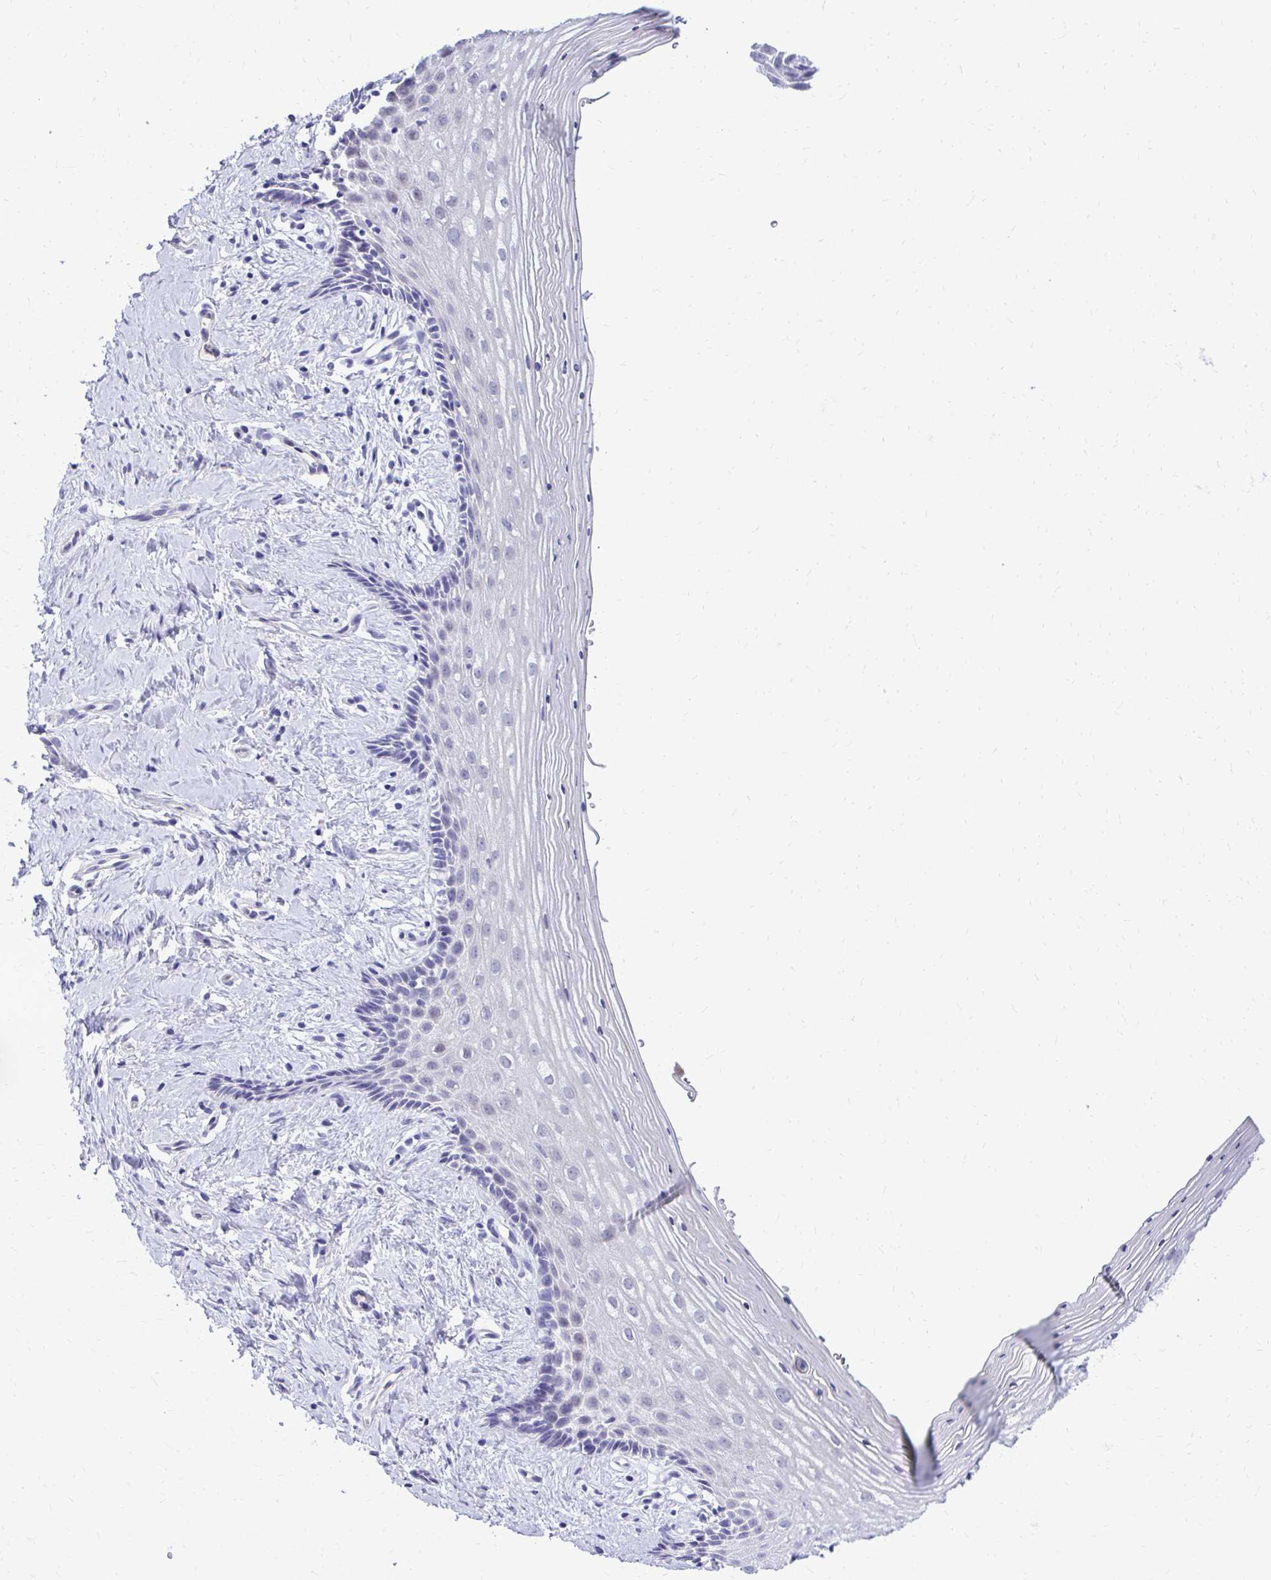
{"staining": {"intensity": "negative", "quantity": "none", "location": "none"}, "tissue": "vagina", "cell_type": "Squamous epithelial cells", "image_type": "normal", "snomed": [{"axis": "morphology", "description": "Normal tissue, NOS"}, {"axis": "topography", "description": "Vagina"}], "caption": "An immunohistochemistry image of benign vagina is shown. There is no staining in squamous epithelial cells of vagina.", "gene": "ZSWIM9", "patient": {"sex": "female", "age": 42}}